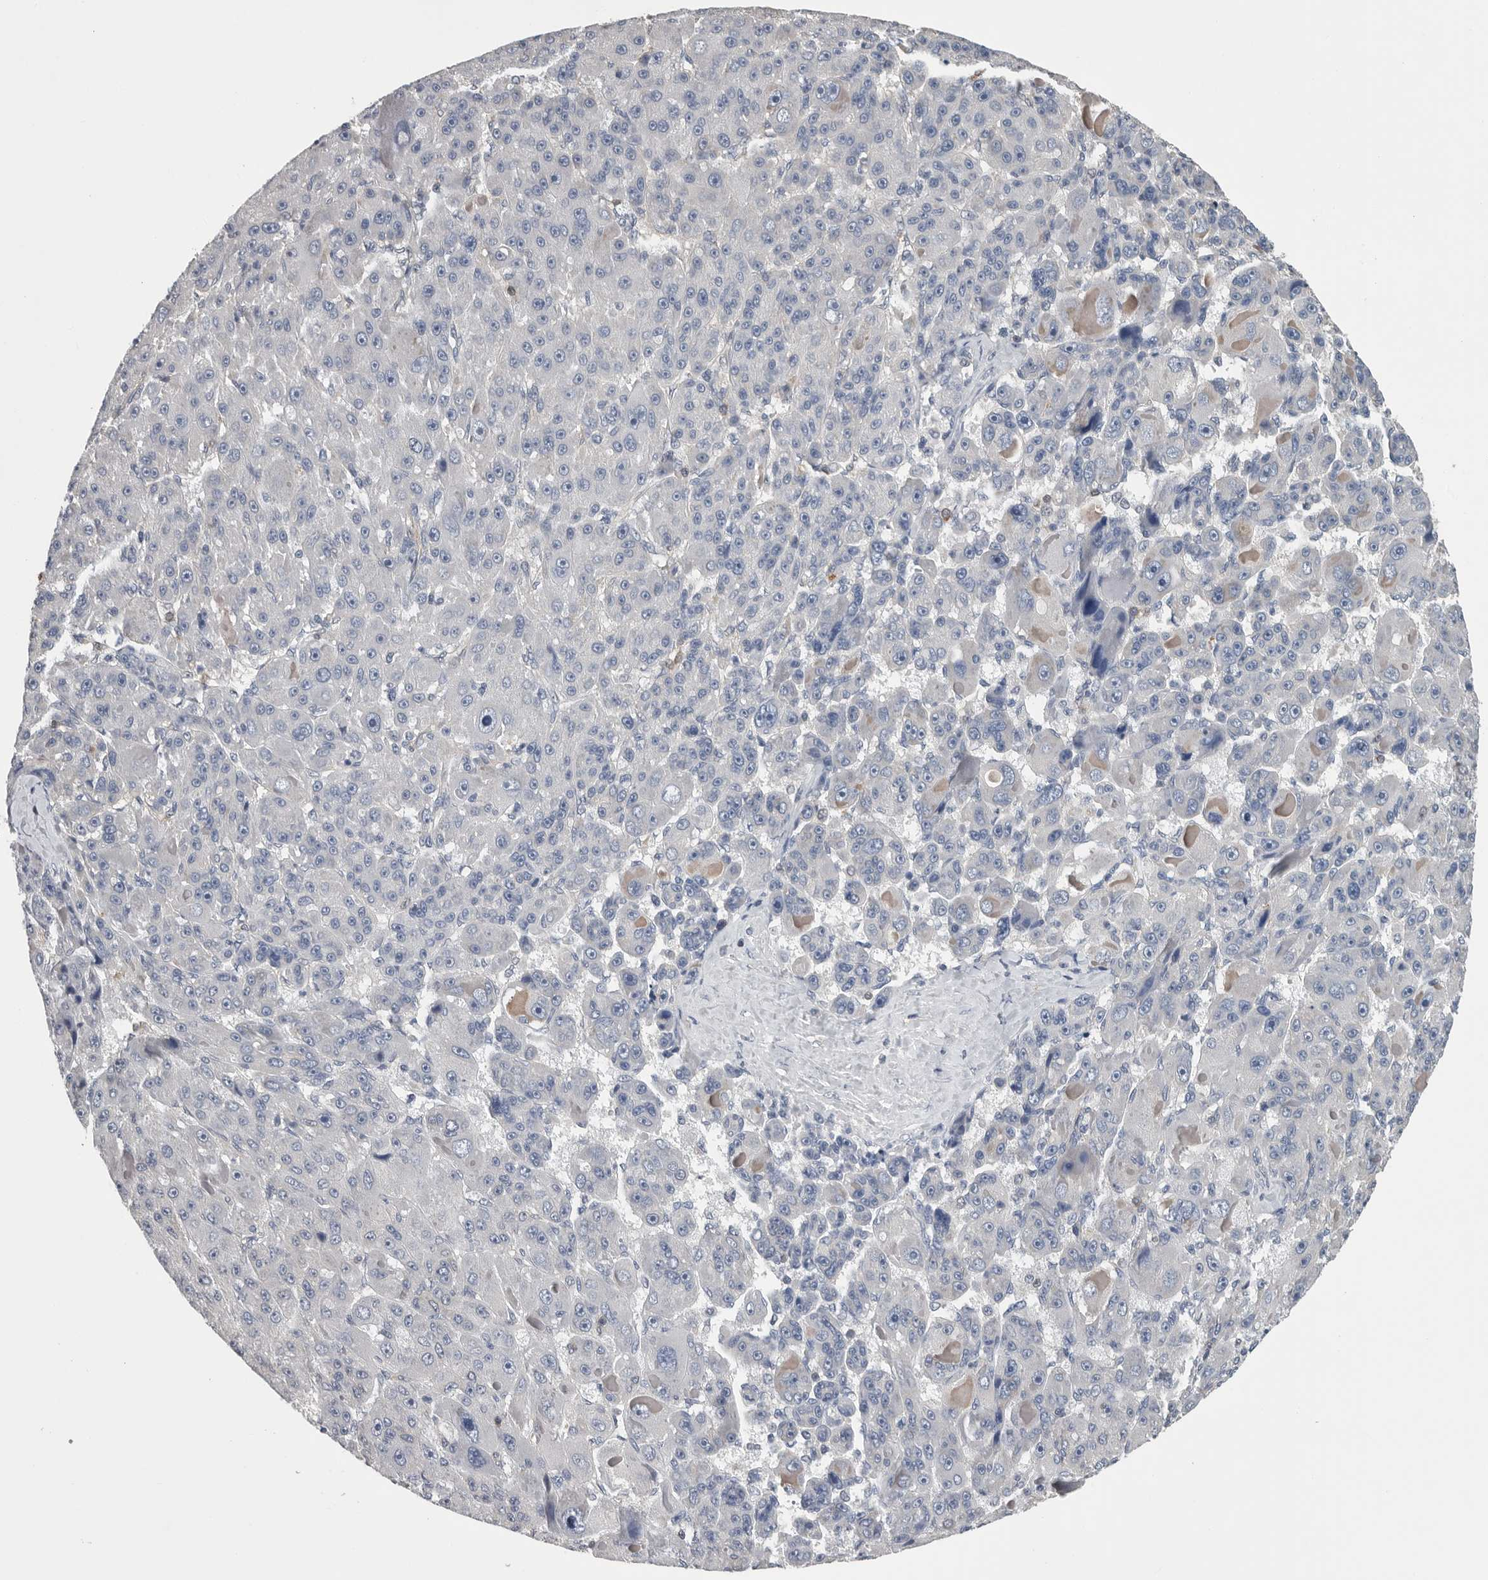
{"staining": {"intensity": "negative", "quantity": "none", "location": "none"}, "tissue": "liver cancer", "cell_type": "Tumor cells", "image_type": "cancer", "snomed": [{"axis": "morphology", "description": "Carcinoma, Hepatocellular, NOS"}, {"axis": "topography", "description": "Liver"}], "caption": "Immunohistochemistry (IHC) micrograph of neoplastic tissue: human hepatocellular carcinoma (liver) stained with DAB (3,3'-diaminobenzidine) reveals no significant protein staining in tumor cells.", "gene": "PDCD4", "patient": {"sex": "male", "age": 76}}